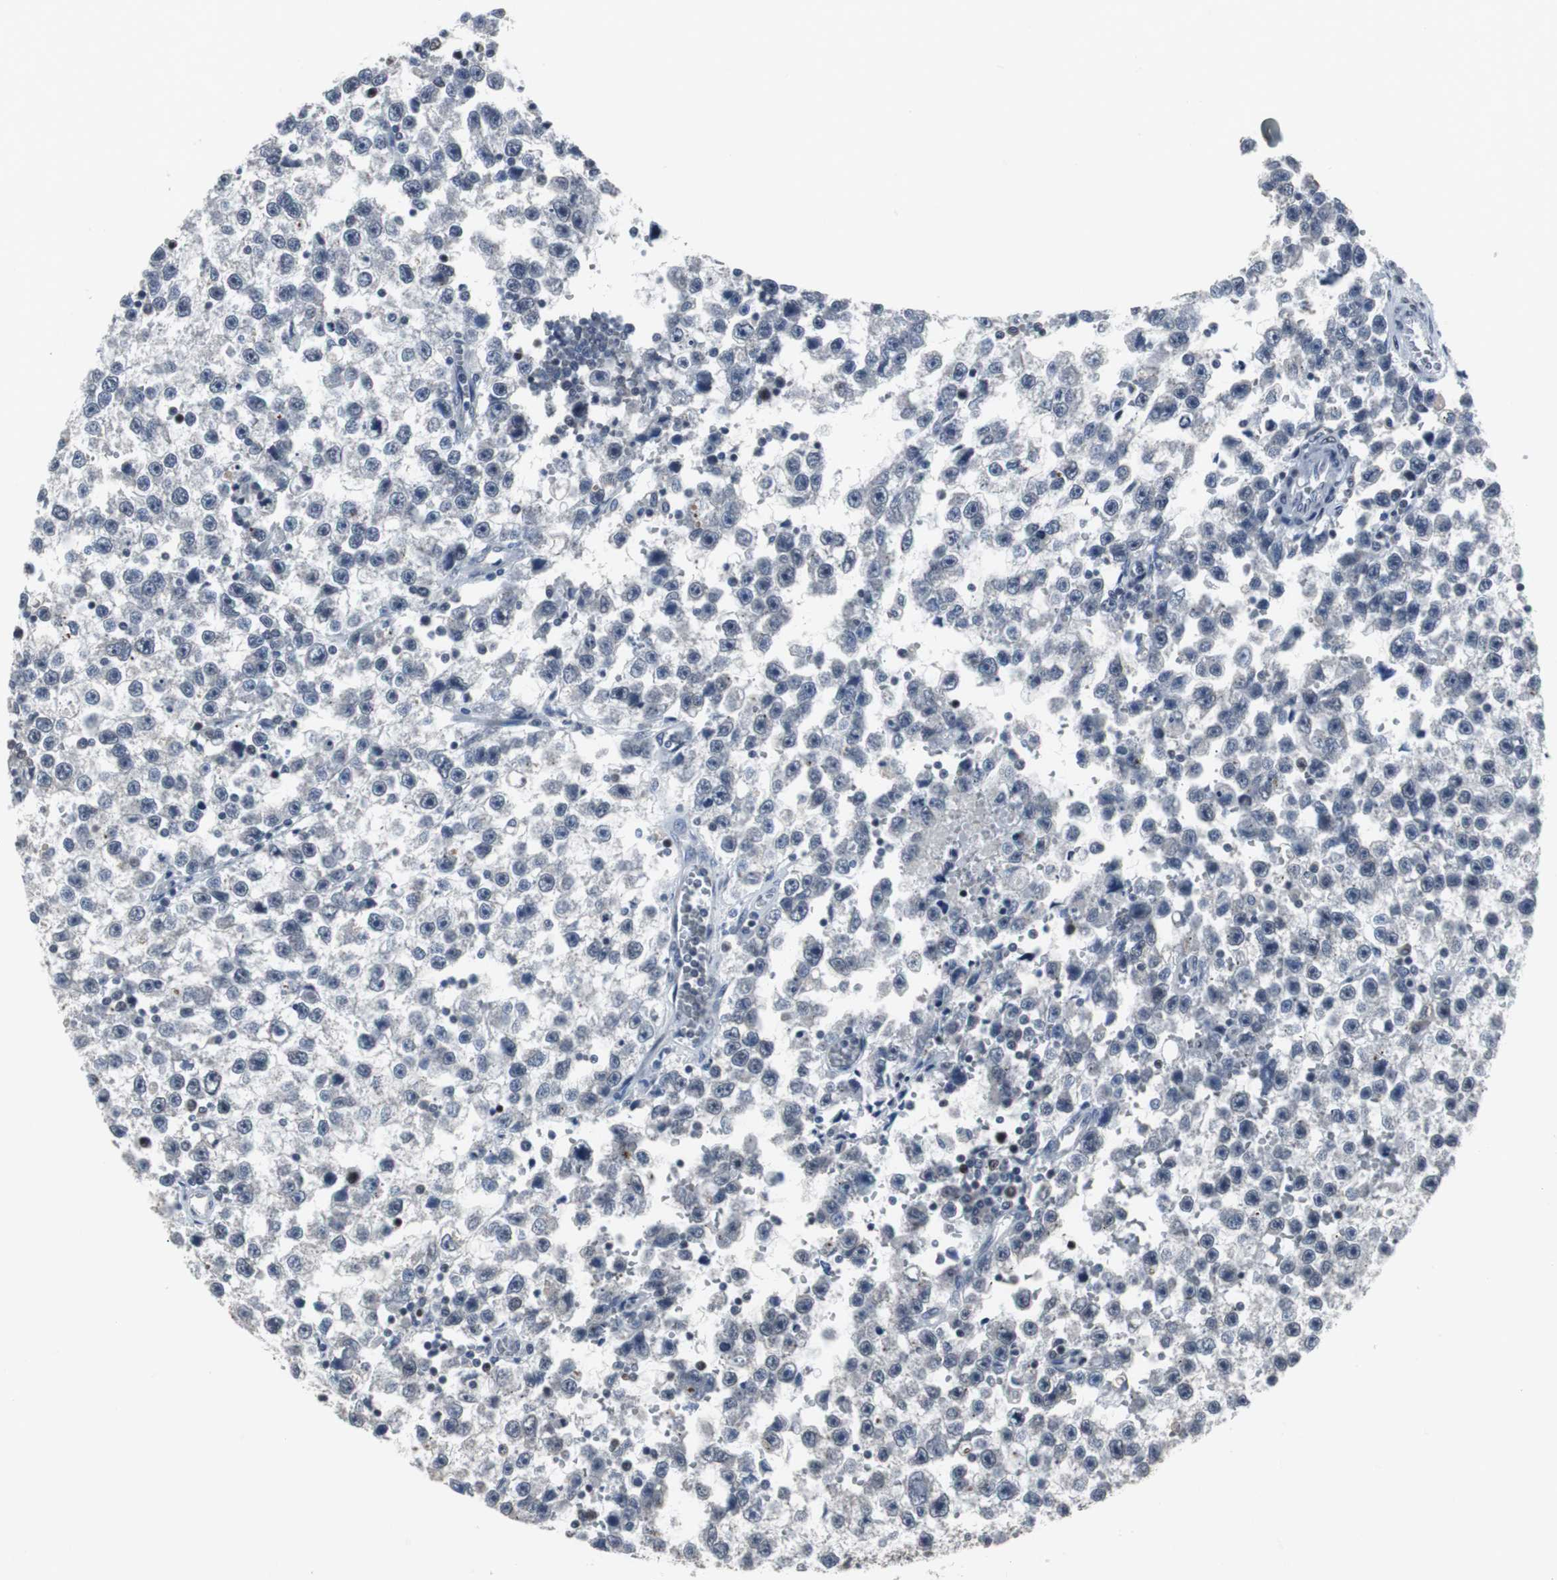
{"staining": {"intensity": "moderate", "quantity": "<25%", "location": "cytoplasmic/membranous"}, "tissue": "testis cancer", "cell_type": "Tumor cells", "image_type": "cancer", "snomed": [{"axis": "morphology", "description": "Seminoma, NOS"}, {"axis": "topography", "description": "Testis"}], "caption": "Immunohistochemical staining of human testis cancer (seminoma) reveals low levels of moderate cytoplasmic/membranous protein positivity in about <25% of tumor cells. Immunohistochemistry (ihc) stains the protein of interest in brown and the nuclei are stained blue.", "gene": "FOXP4", "patient": {"sex": "male", "age": 33}}